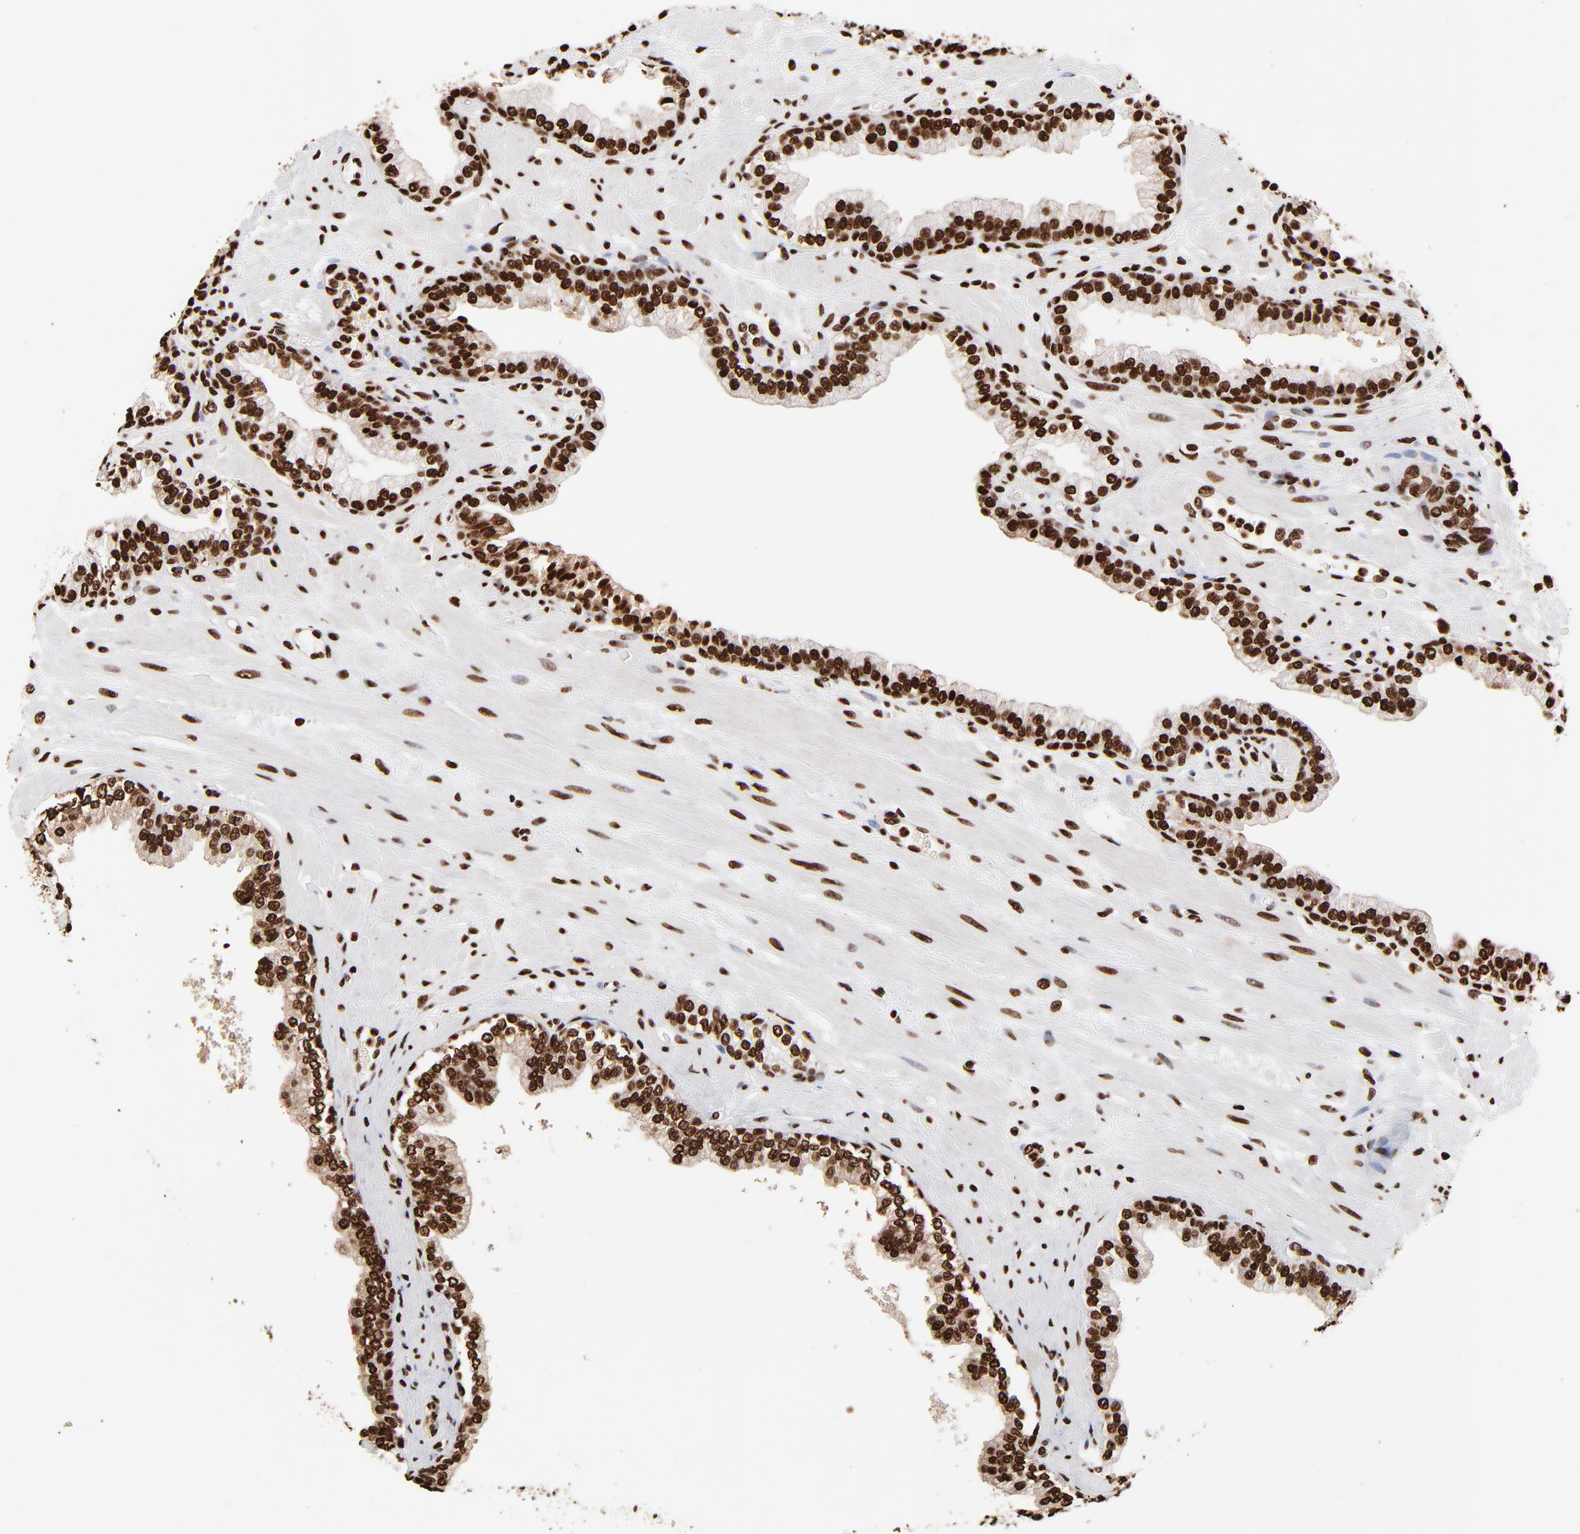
{"staining": {"intensity": "strong", "quantity": ">75%", "location": "nuclear"}, "tissue": "prostate", "cell_type": "Glandular cells", "image_type": "normal", "snomed": [{"axis": "morphology", "description": "Normal tissue, NOS"}, {"axis": "topography", "description": "Prostate"}], "caption": "Immunohistochemical staining of benign human prostate exhibits strong nuclear protein positivity in about >75% of glandular cells.", "gene": "ZNF544", "patient": {"sex": "male", "age": 60}}